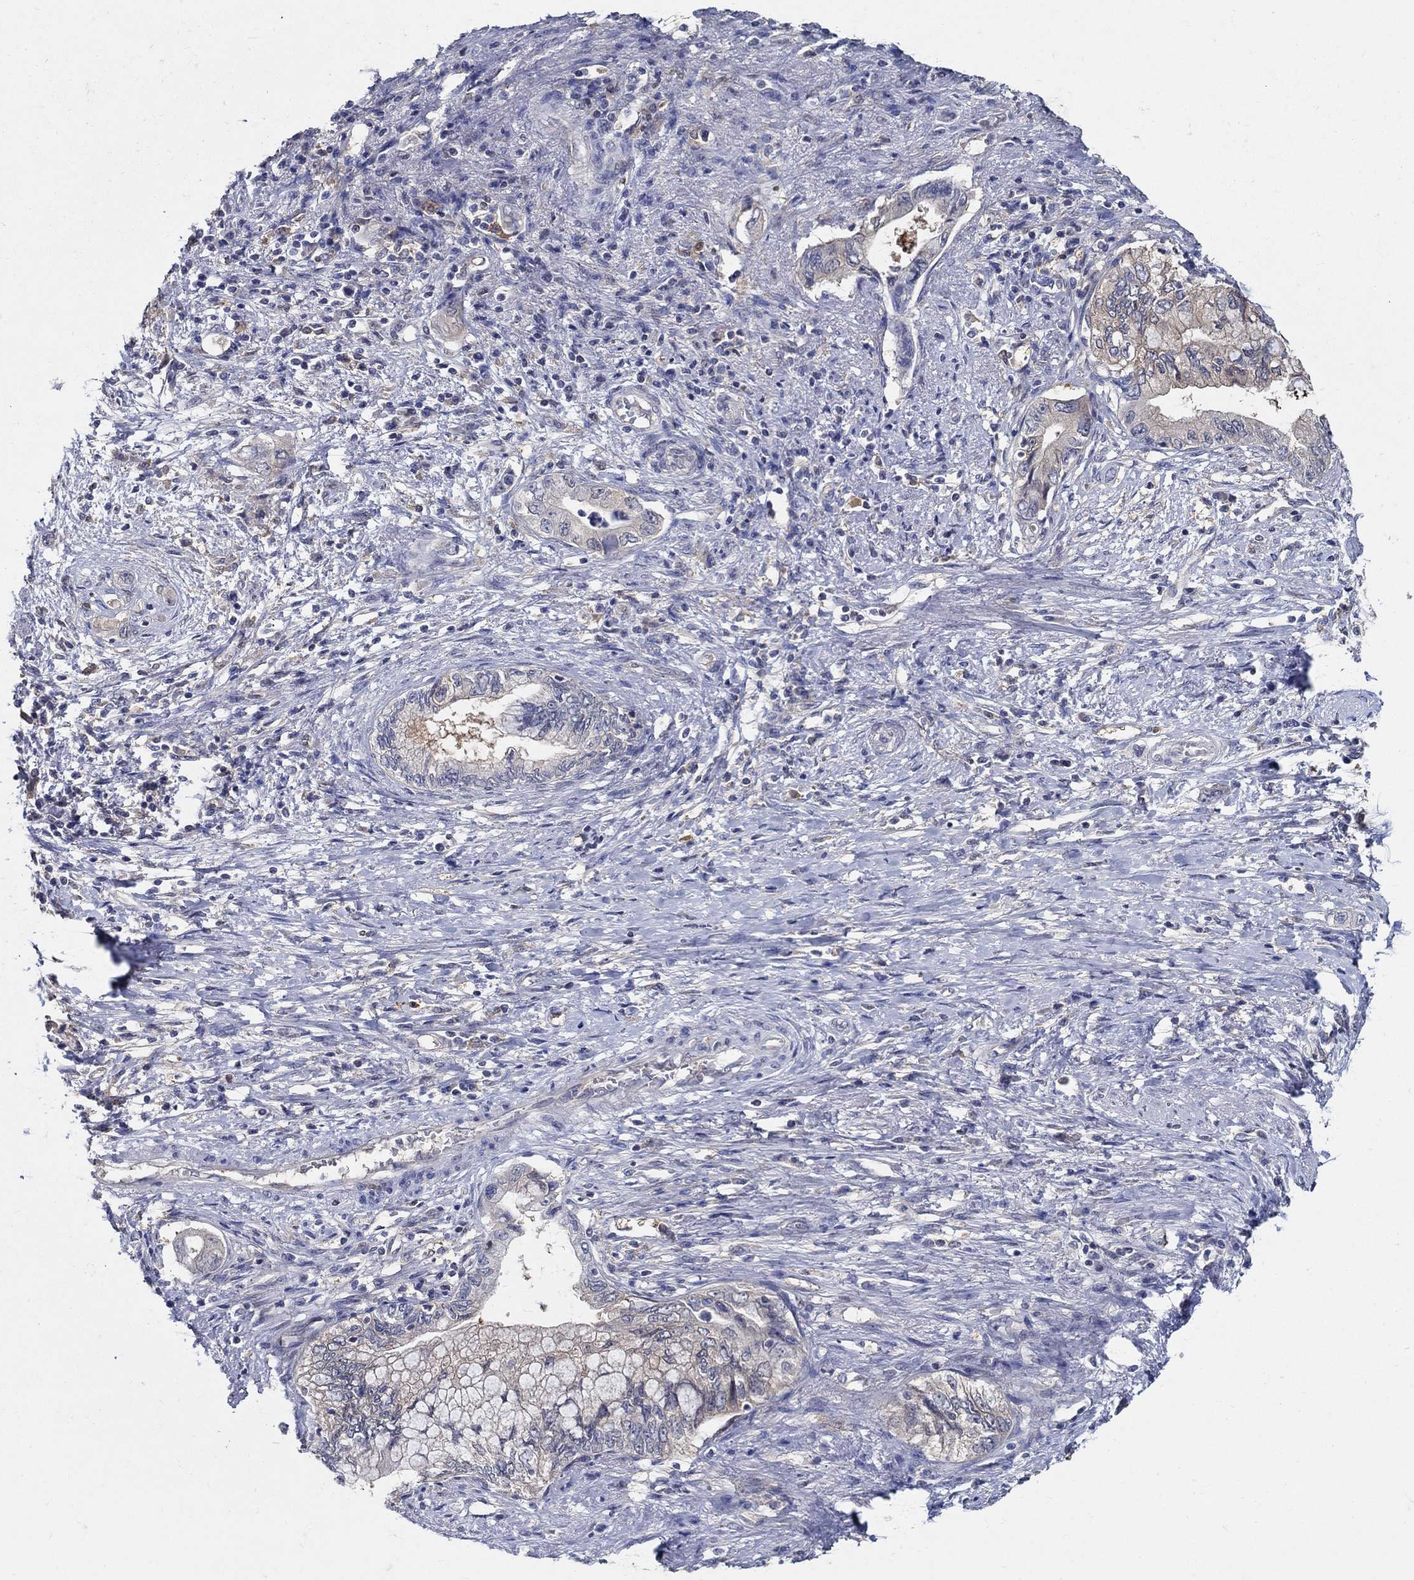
{"staining": {"intensity": "negative", "quantity": "none", "location": "none"}, "tissue": "pancreatic cancer", "cell_type": "Tumor cells", "image_type": "cancer", "snomed": [{"axis": "morphology", "description": "Adenocarcinoma, NOS"}, {"axis": "topography", "description": "Pancreas"}], "caption": "Tumor cells show no significant protein staining in pancreatic cancer. Brightfield microscopy of immunohistochemistry stained with DAB (brown) and hematoxylin (blue), captured at high magnification.", "gene": "MTHFR", "patient": {"sex": "female", "age": 73}}